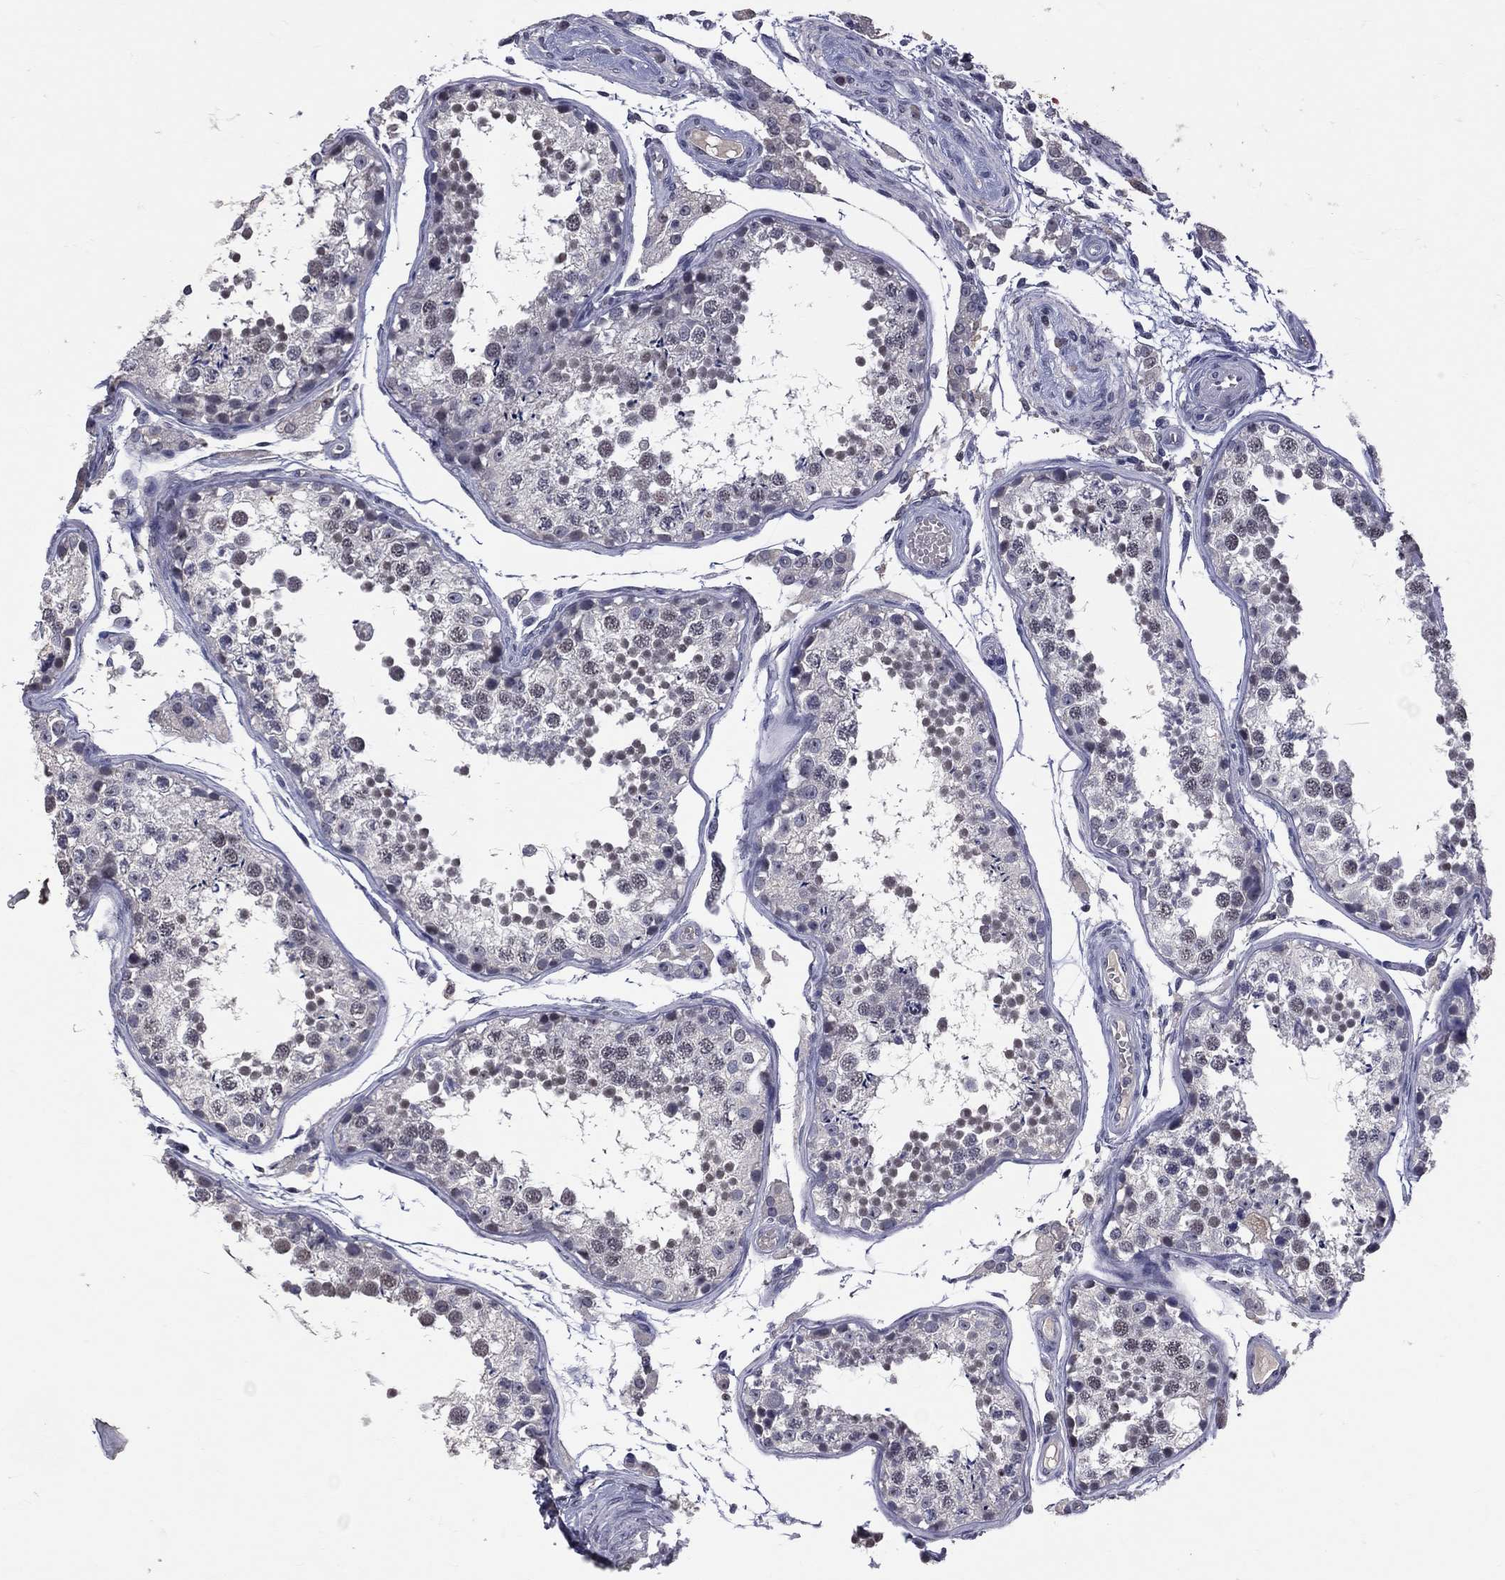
{"staining": {"intensity": "negative", "quantity": "none", "location": "none"}, "tissue": "testis", "cell_type": "Cells in seminiferous ducts", "image_type": "normal", "snomed": [{"axis": "morphology", "description": "Normal tissue, NOS"}, {"axis": "topography", "description": "Testis"}], "caption": "This is an immunohistochemistry (IHC) histopathology image of normal testis. There is no expression in cells in seminiferous ducts.", "gene": "DSG4", "patient": {"sex": "male", "age": 29}}